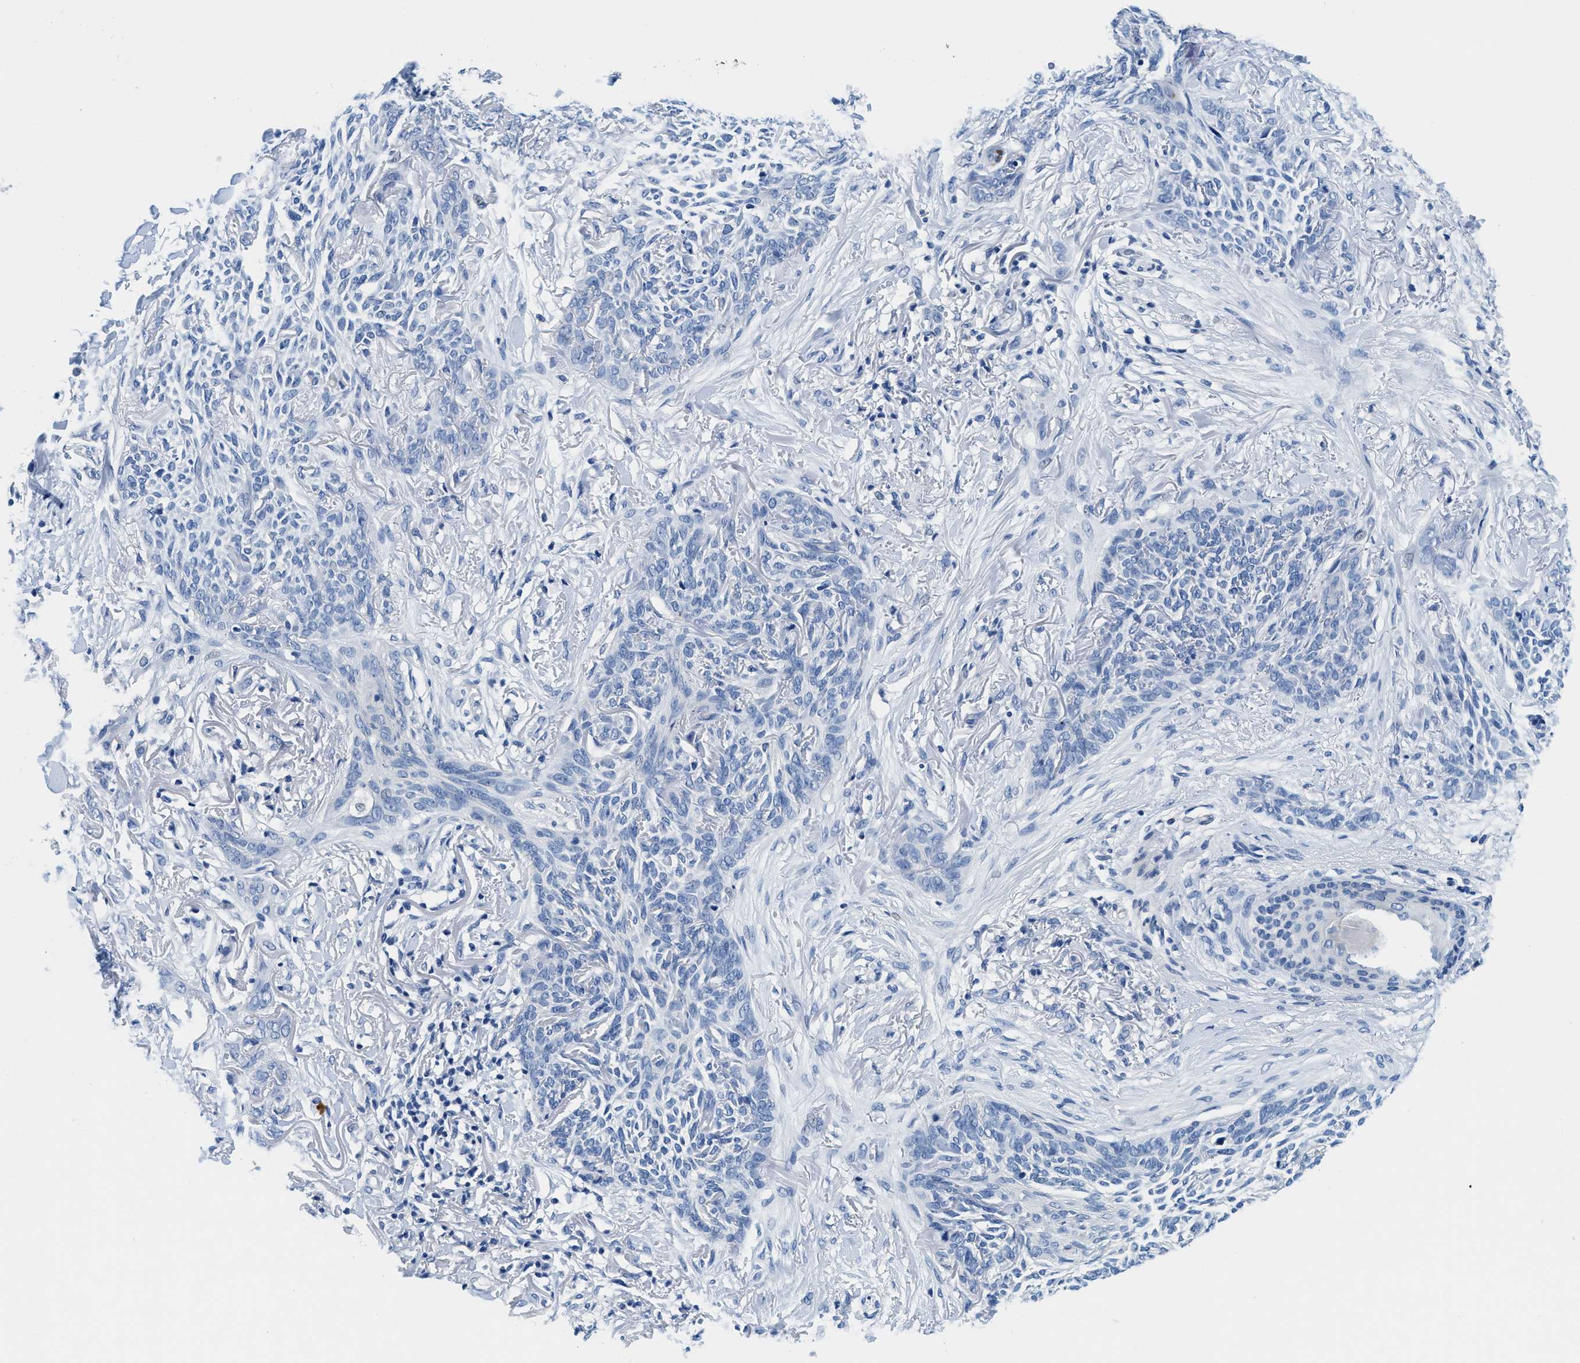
{"staining": {"intensity": "negative", "quantity": "none", "location": "none"}, "tissue": "skin cancer", "cell_type": "Tumor cells", "image_type": "cancer", "snomed": [{"axis": "morphology", "description": "Basal cell carcinoma"}, {"axis": "topography", "description": "Skin"}], "caption": "Immunohistochemistry (IHC) micrograph of skin cancer (basal cell carcinoma) stained for a protein (brown), which reveals no staining in tumor cells.", "gene": "GSTM3", "patient": {"sex": "female", "age": 84}}